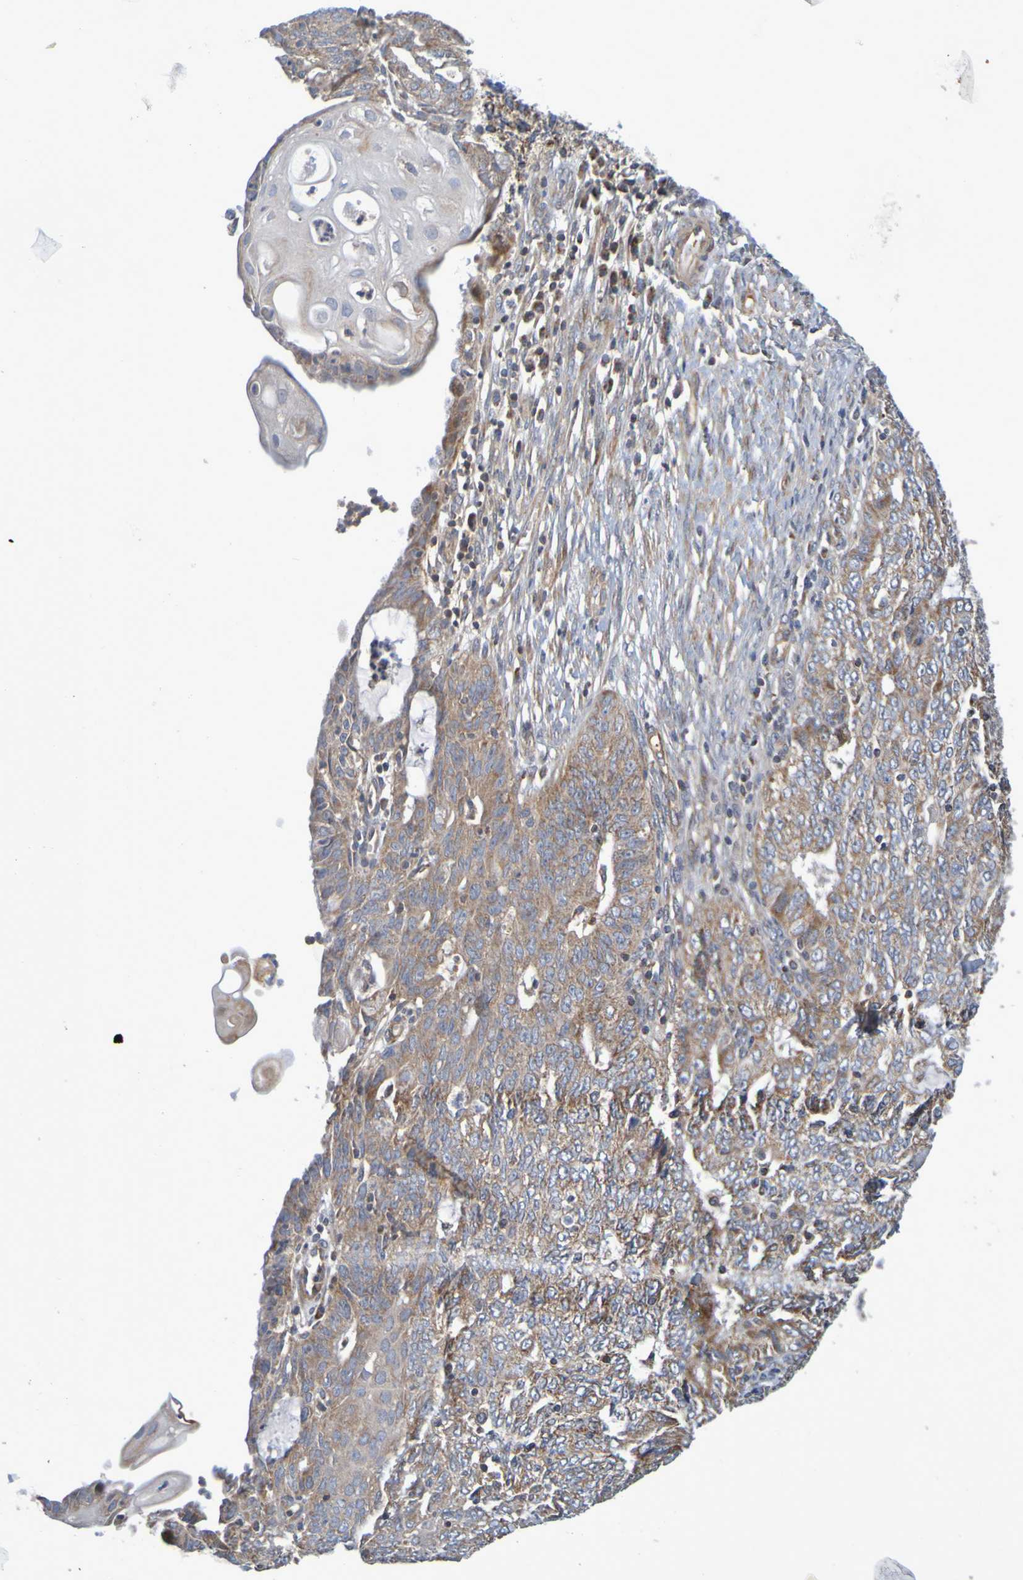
{"staining": {"intensity": "moderate", "quantity": ">75%", "location": "cytoplasmic/membranous"}, "tissue": "endometrial cancer", "cell_type": "Tumor cells", "image_type": "cancer", "snomed": [{"axis": "morphology", "description": "Adenocarcinoma, NOS"}, {"axis": "topography", "description": "Endometrium"}], "caption": "Immunohistochemical staining of human endometrial adenocarcinoma shows medium levels of moderate cytoplasmic/membranous protein positivity in approximately >75% of tumor cells.", "gene": "CCDC51", "patient": {"sex": "female", "age": 32}}